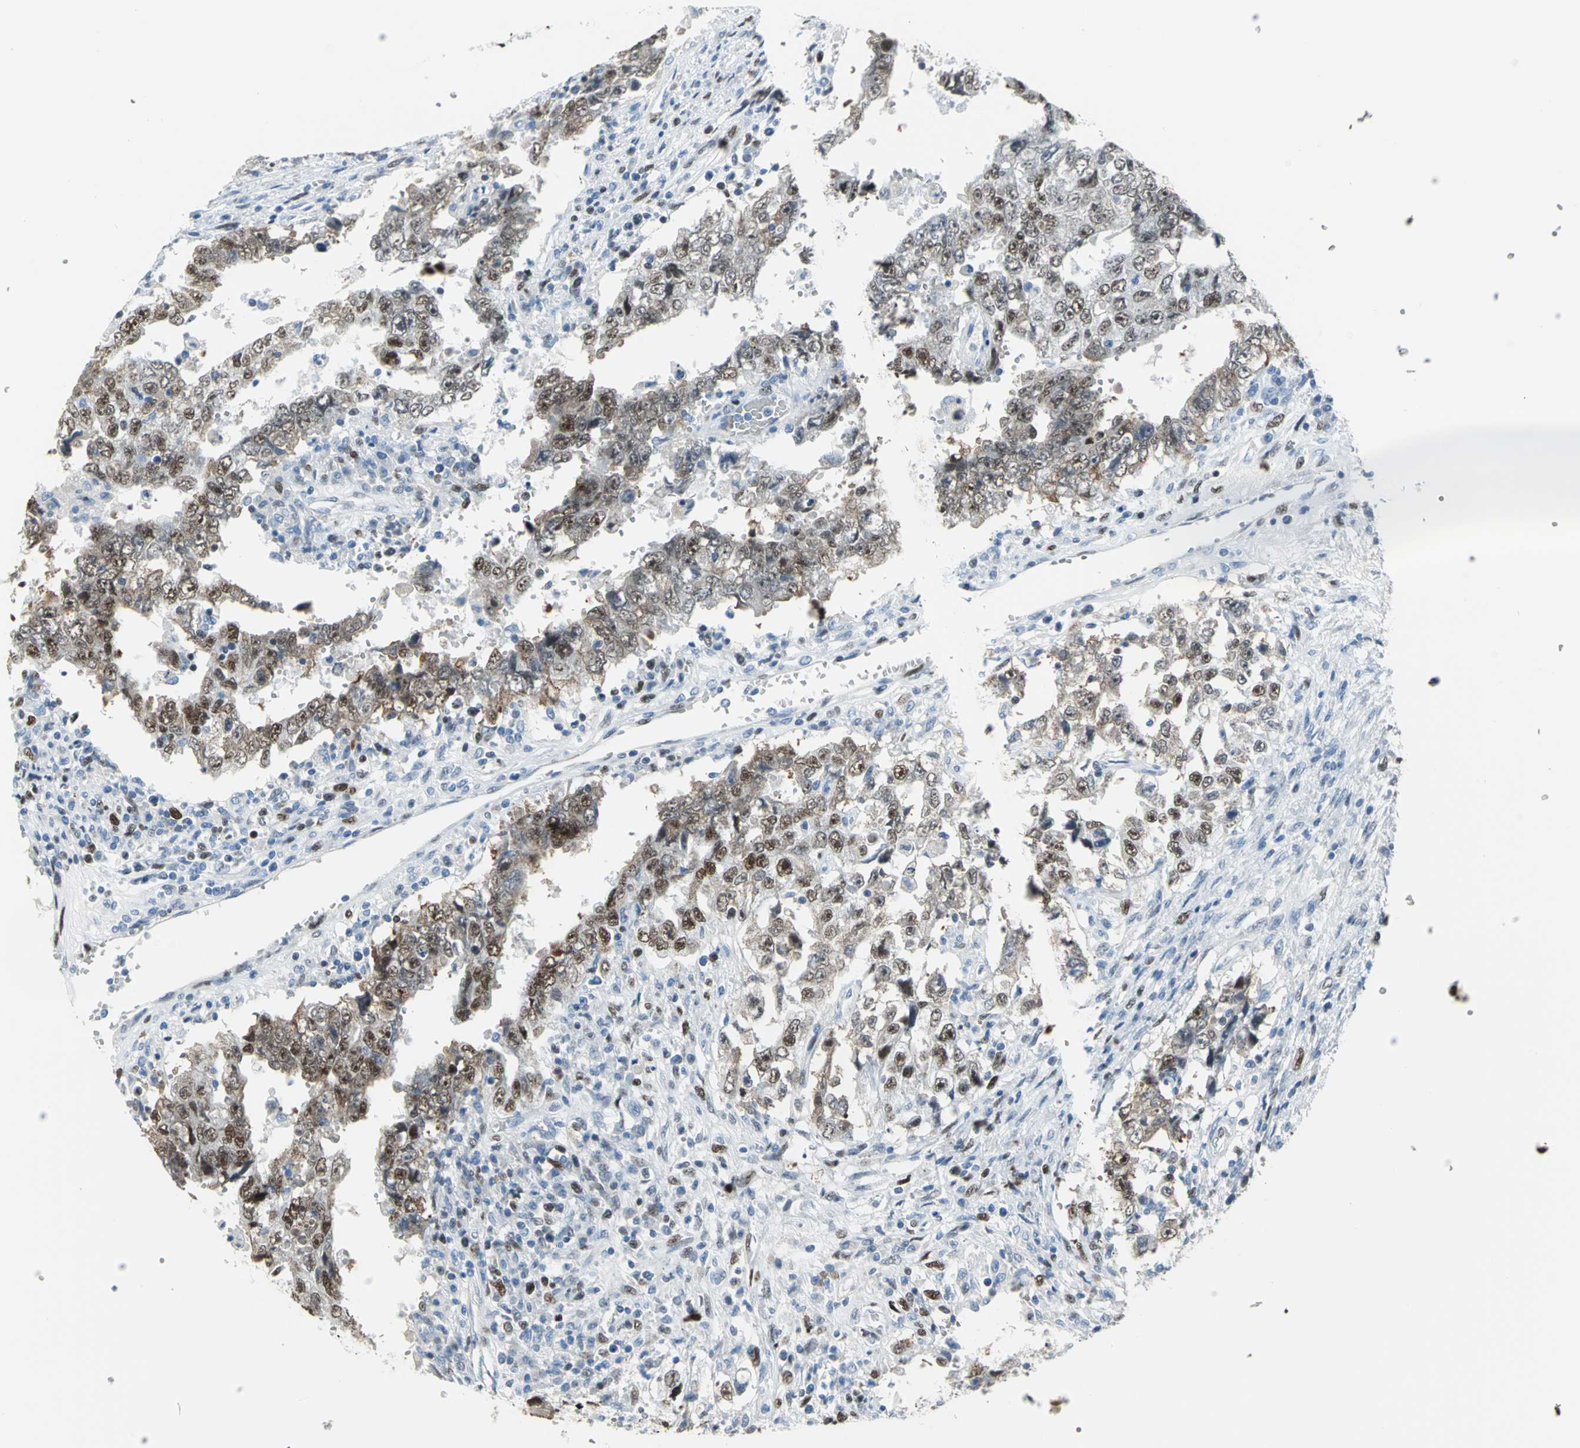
{"staining": {"intensity": "moderate", "quantity": ">75%", "location": "cytoplasmic/membranous,nuclear"}, "tissue": "testis cancer", "cell_type": "Tumor cells", "image_type": "cancer", "snomed": [{"axis": "morphology", "description": "Carcinoma, Embryonal, NOS"}, {"axis": "topography", "description": "Testis"}], "caption": "DAB (3,3'-diaminobenzidine) immunohistochemical staining of embryonal carcinoma (testis) demonstrates moderate cytoplasmic/membranous and nuclear protein expression in about >75% of tumor cells.", "gene": "MCM3", "patient": {"sex": "male", "age": 26}}